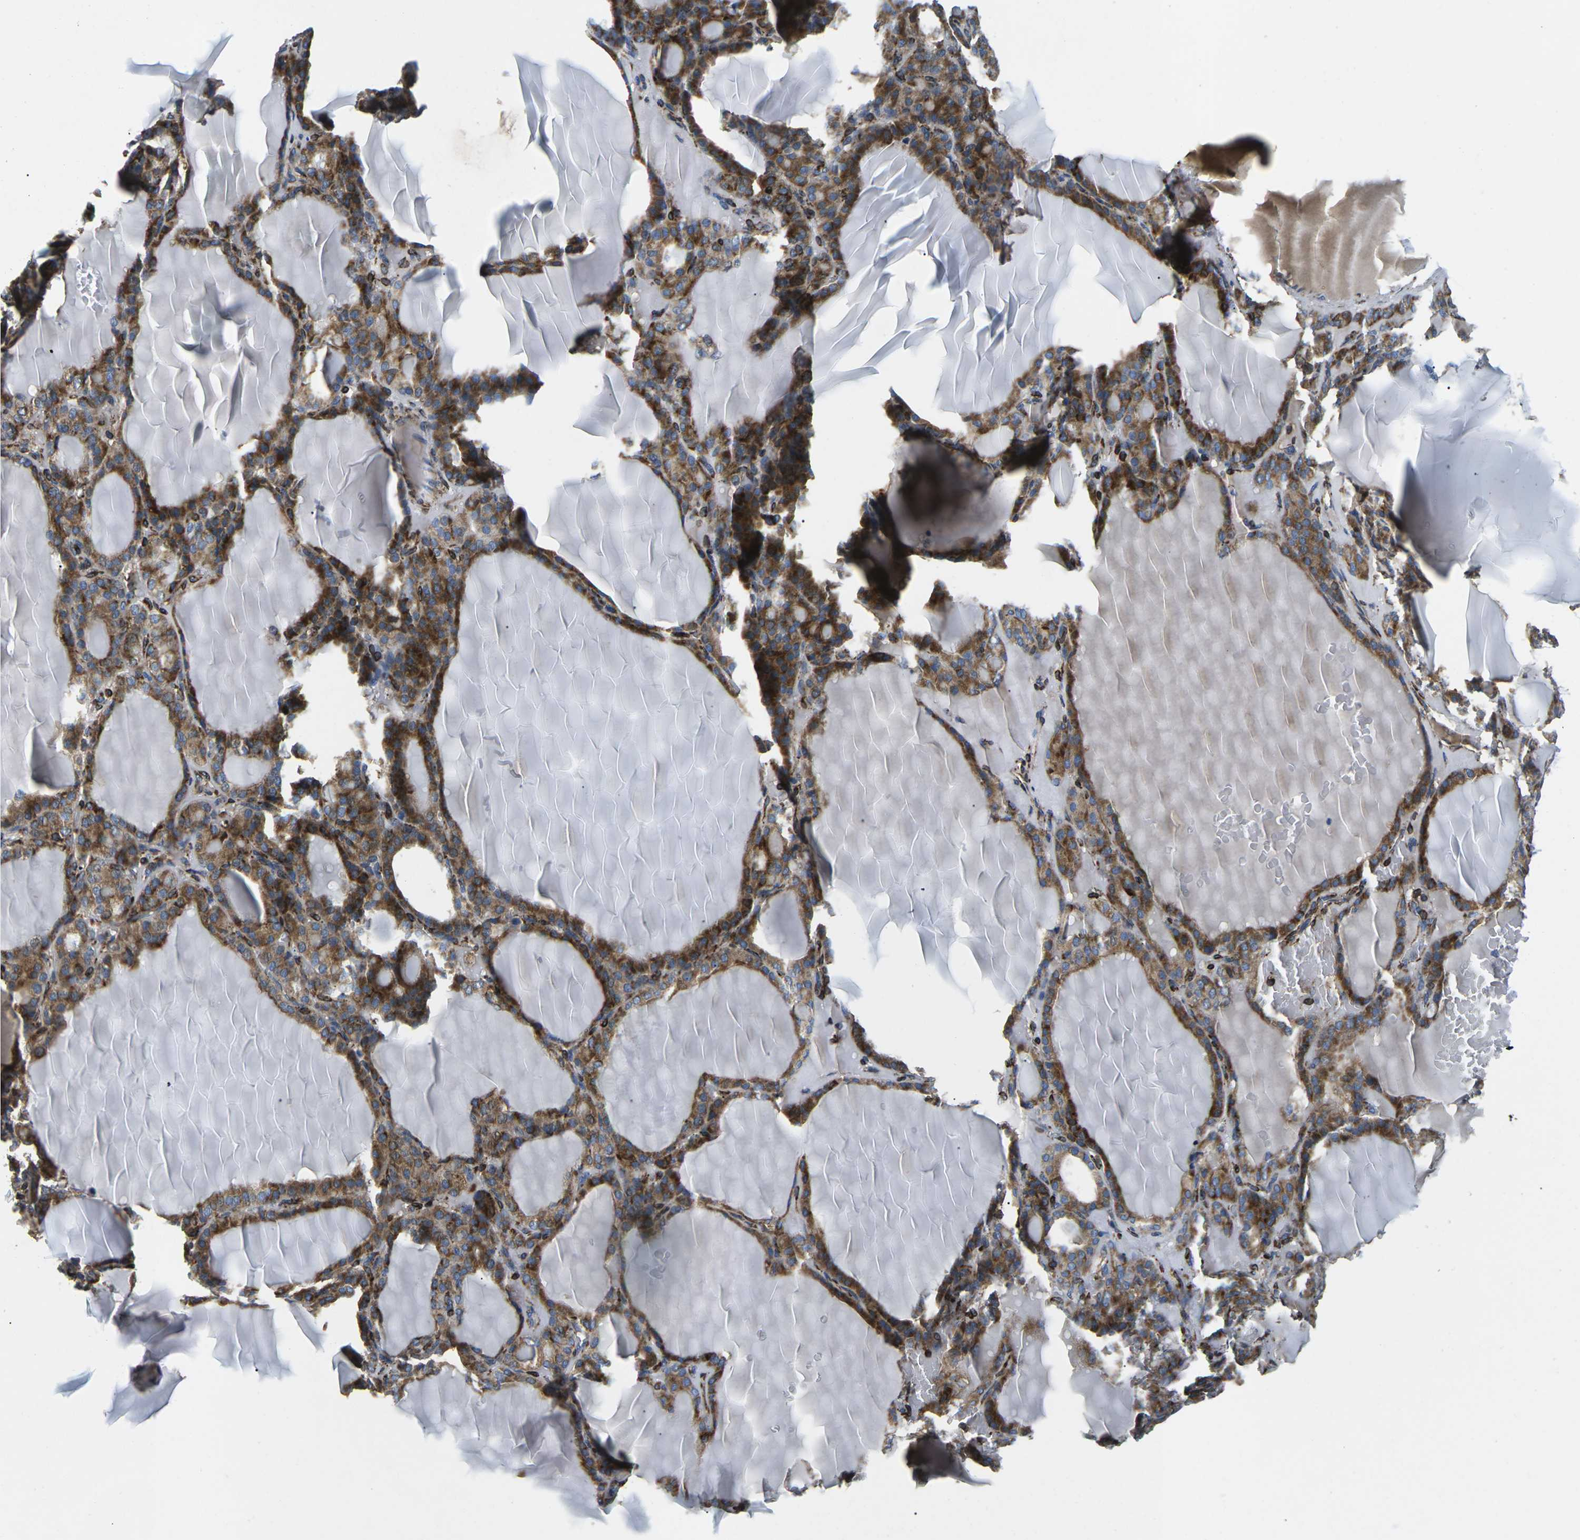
{"staining": {"intensity": "moderate", "quantity": ">75%", "location": "cytoplasmic/membranous"}, "tissue": "thyroid gland", "cell_type": "Glandular cells", "image_type": "normal", "snomed": [{"axis": "morphology", "description": "Normal tissue, NOS"}, {"axis": "topography", "description": "Thyroid gland"}], "caption": "Immunohistochemistry (IHC) micrograph of normal thyroid gland: human thyroid gland stained using immunohistochemistry (IHC) shows medium levels of moderate protein expression localized specifically in the cytoplasmic/membranous of glandular cells, appearing as a cytoplasmic/membranous brown color.", "gene": "PDZD8", "patient": {"sex": "female", "age": 28}}